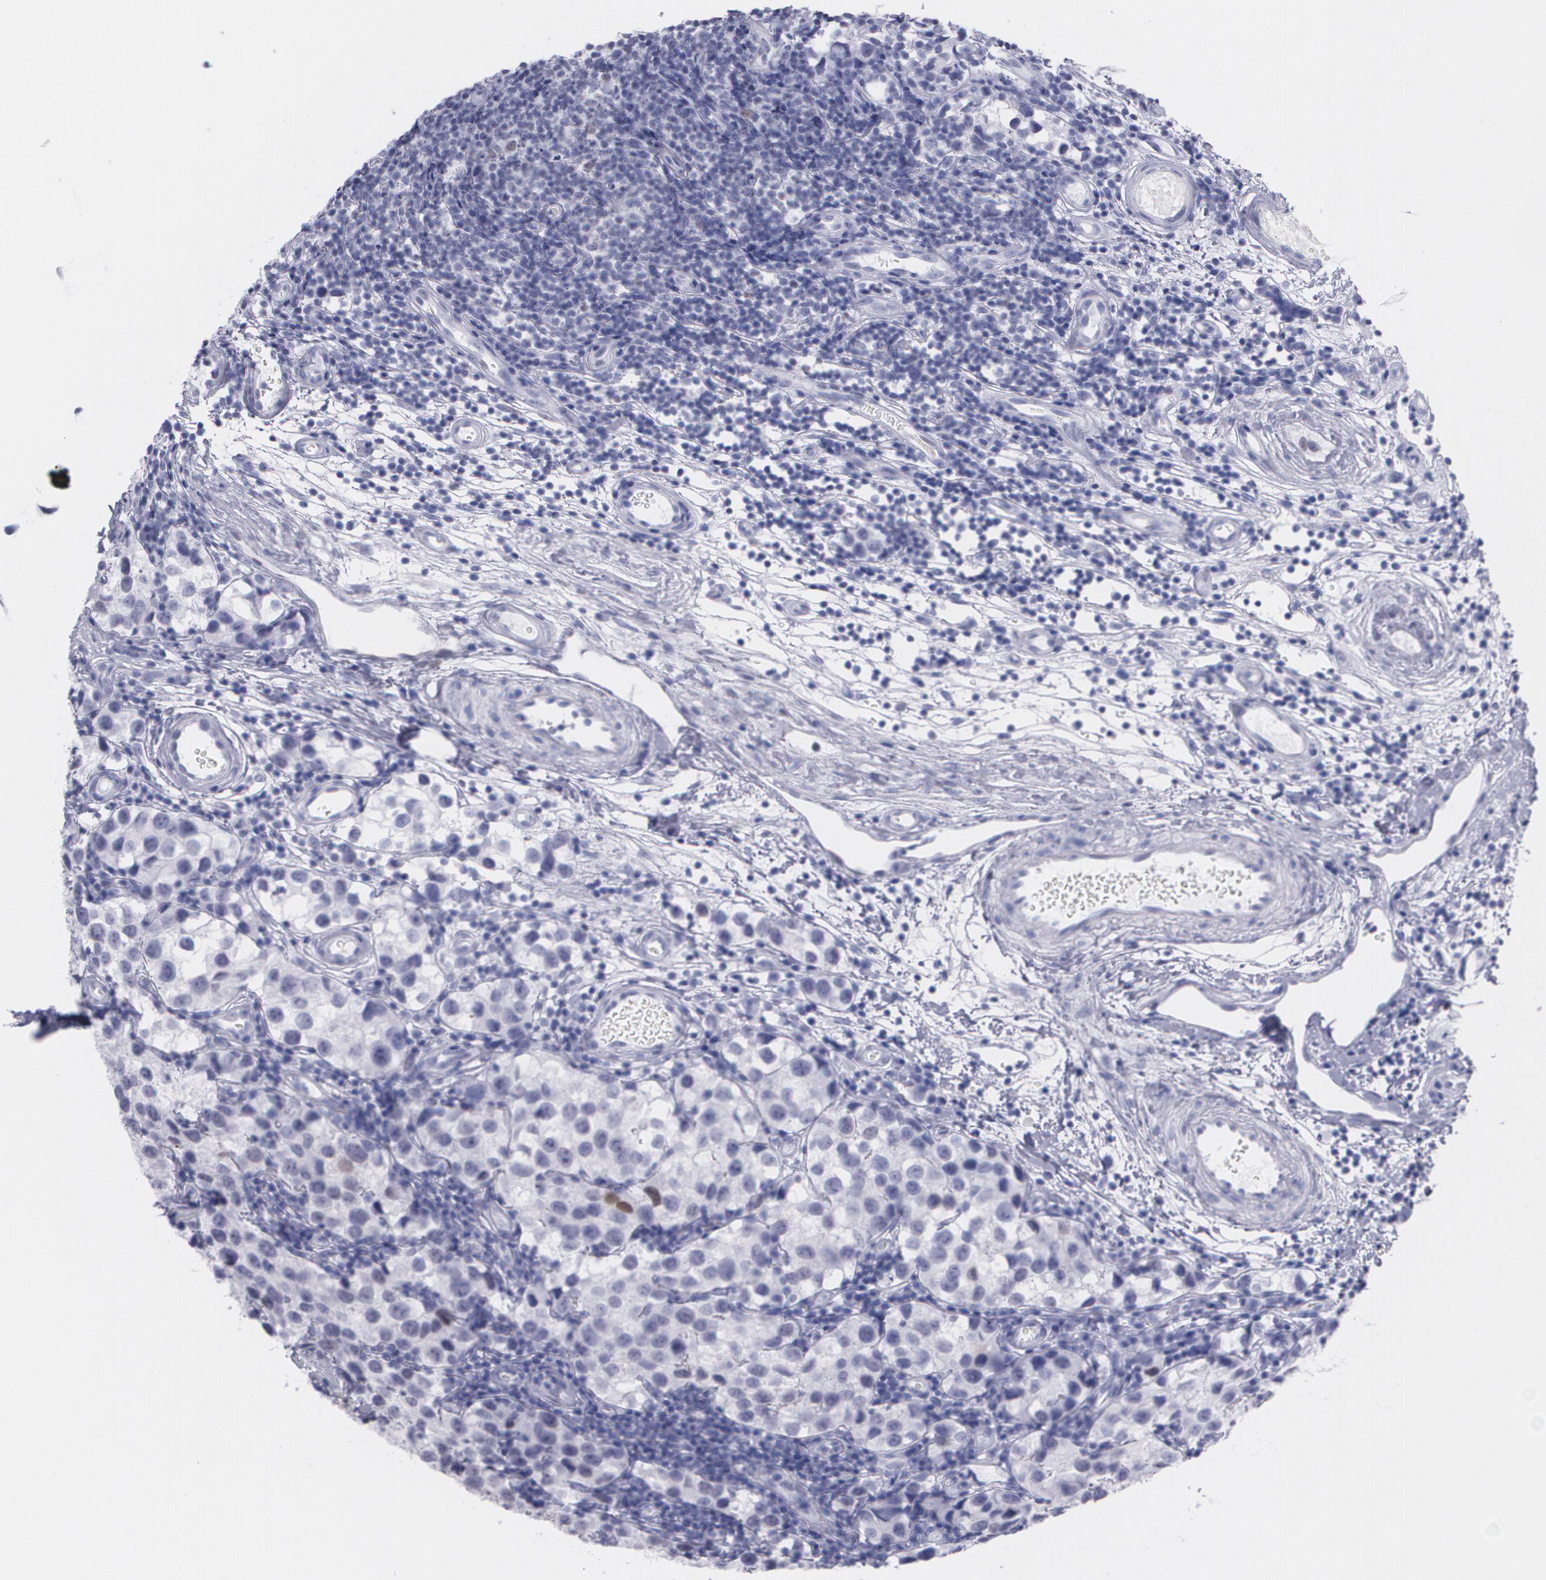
{"staining": {"intensity": "moderate", "quantity": "<25%", "location": "nuclear"}, "tissue": "testis cancer", "cell_type": "Tumor cells", "image_type": "cancer", "snomed": [{"axis": "morphology", "description": "Seminoma, NOS"}, {"axis": "topography", "description": "Testis"}], "caption": "About <25% of tumor cells in testis cancer (seminoma) demonstrate moderate nuclear protein staining as visualized by brown immunohistochemical staining.", "gene": "TP53", "patient": {"sex": "male", "age": 39}}